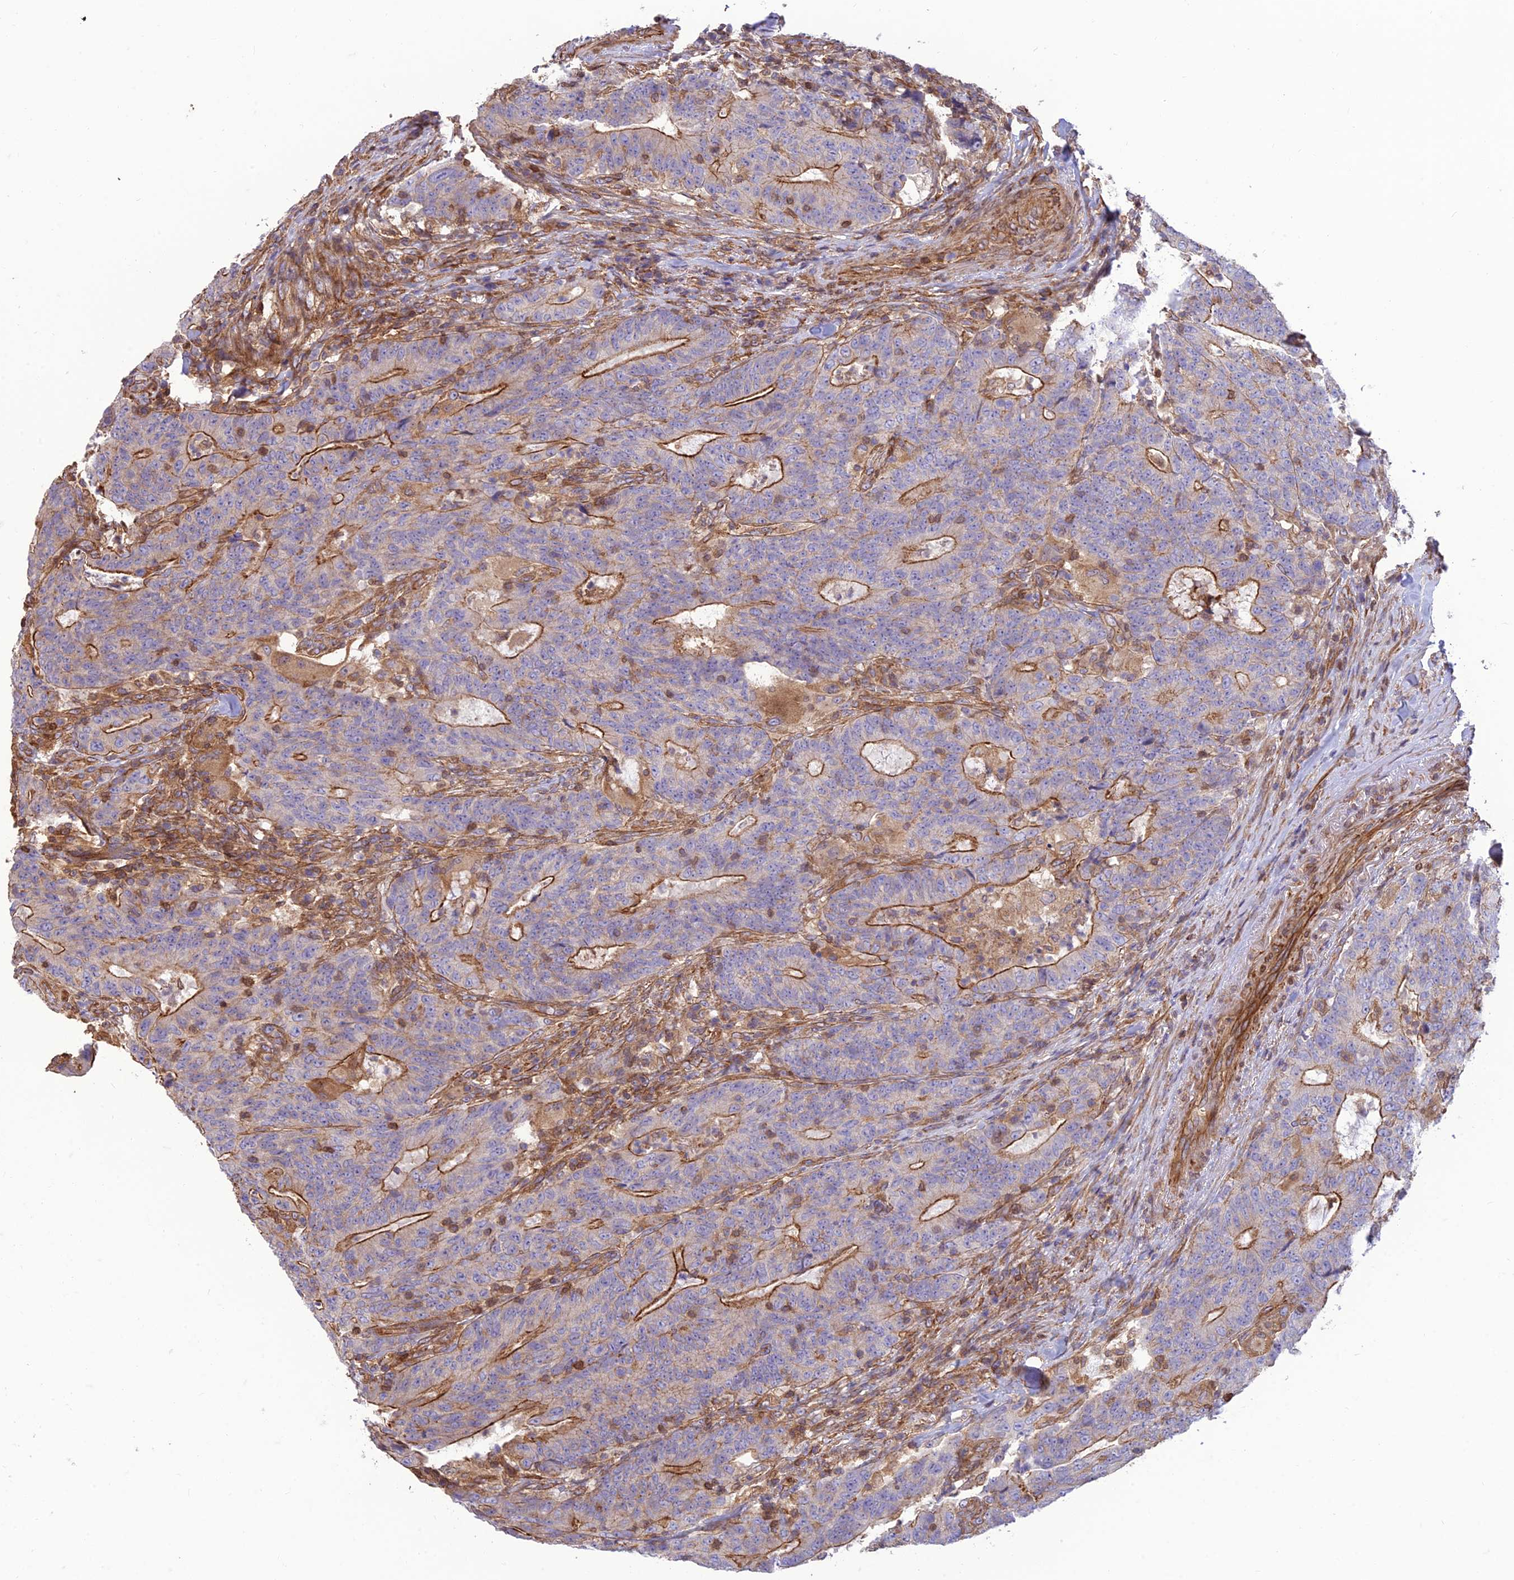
{"staining": {"intensity": "moderate", "quantity": "25%-75%", "location": "cytoplasmic/membranous"}, "tissue": "colorectal cancer", "cell_type": "Tumor cells", "image_type": "cancer", "snomed": [{"axis": "morphology", "description": "Normal tissue, NOS"}, {"axis": "morphology", "description": "Adenocarcinoma, NOS"}, {"axis": "topography", "description": "Colon"}], "caption": "Protein staining of colorectal cancer (adenocarcinoma) tissue demonstrates moderate cytoplasmic/membranous expression in about 25%-75% of tumor cells.", "gene": "HPSE2", "patient": {"sex": "female", "age": 75}}